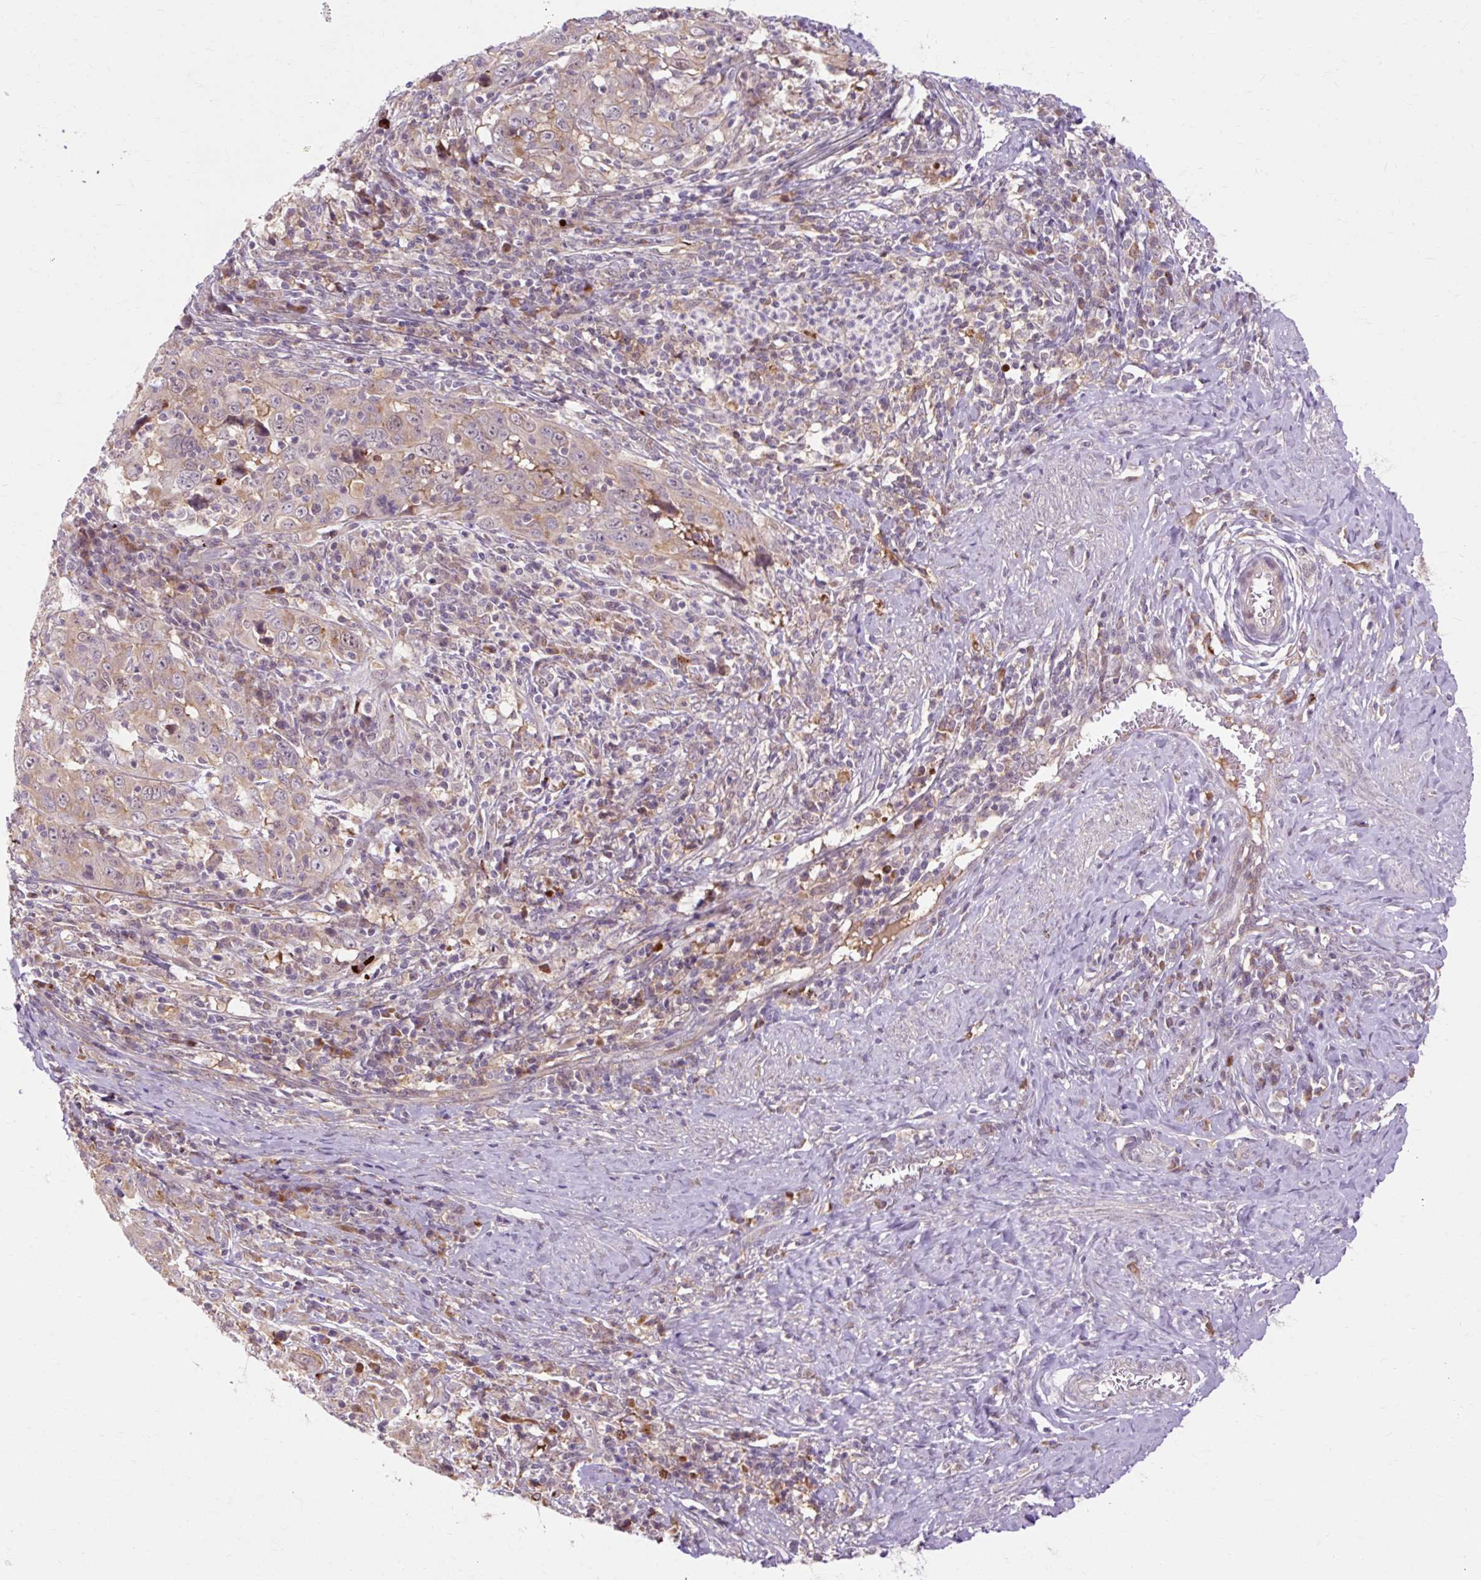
{"staining": {"intensity": "moderate", "quantity": "<25%", "location": "cytoplasmic/membranous"}, "tissue": "cervical cancer", "cell_type": "Tumor cells", "image_type": "cancer", "snomed": [{"axis": "morphology", "description": "Squamous cell carcinoma, NOS"}, {"axis": "topography", "description": "Cervix"}], "caption": "Immunohistochemistry of human cervical cancer displays low levels of moderate cytoplasmic/membranous positivity in about <25% of tumor cells.", "gene": "GEMIN2", "patient": {"sex": "female", "age": 46}}